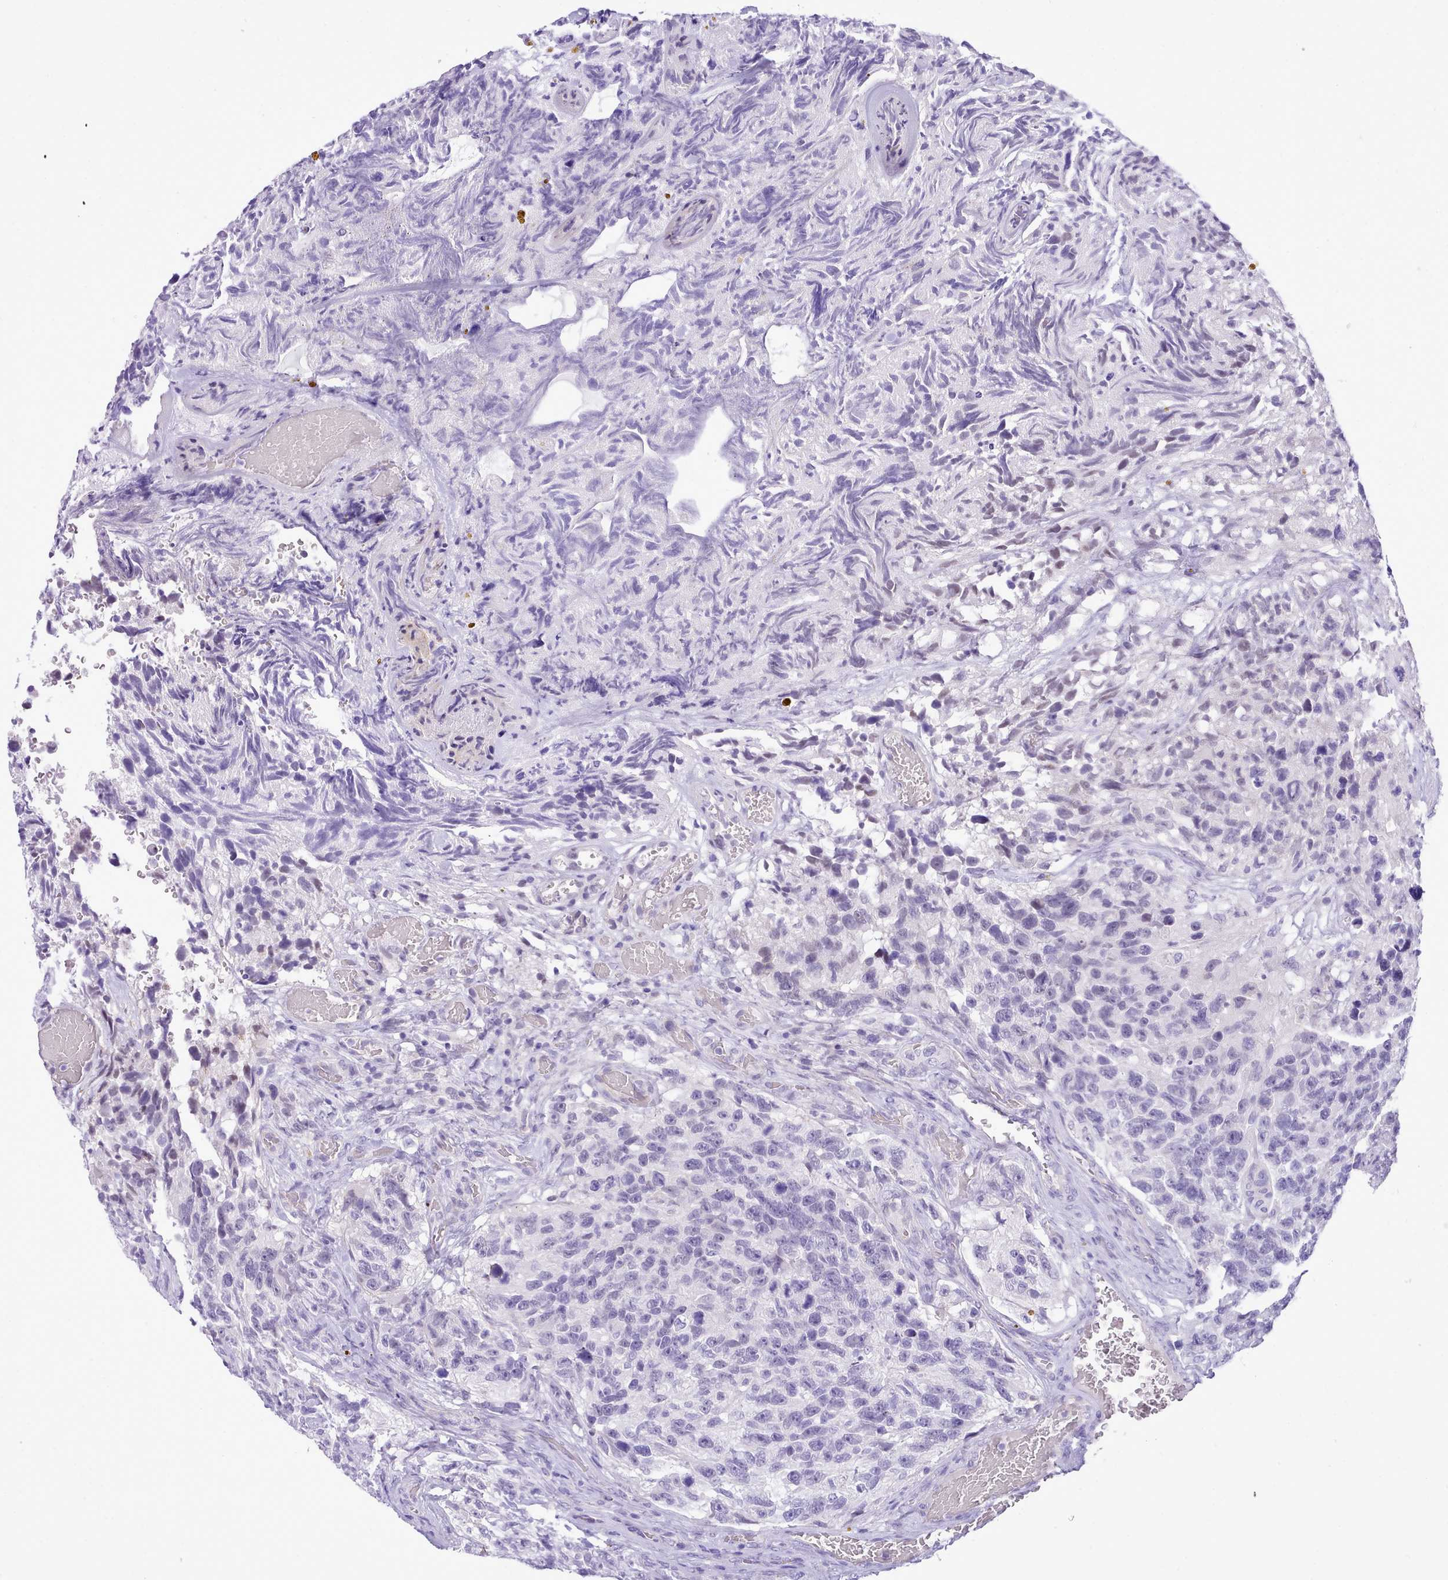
{"staining": {"intensity": "negative", "quantity": "none", "location": "none"}, "tissue": "glioma", "cell_type": "Tumor cells", "image_type": "cancer", "snomed": [{"axis": "morphology", "description": "Glioma, malignant, High grade"}, {"axis": "topography", "description": "Brain"}], "caption": "A histopathology image of human malignant high-grade glioma is negative for staining in tumor cells.", "gene": "LRRC37A", "patient": {"sex": "male", "age": 69}}